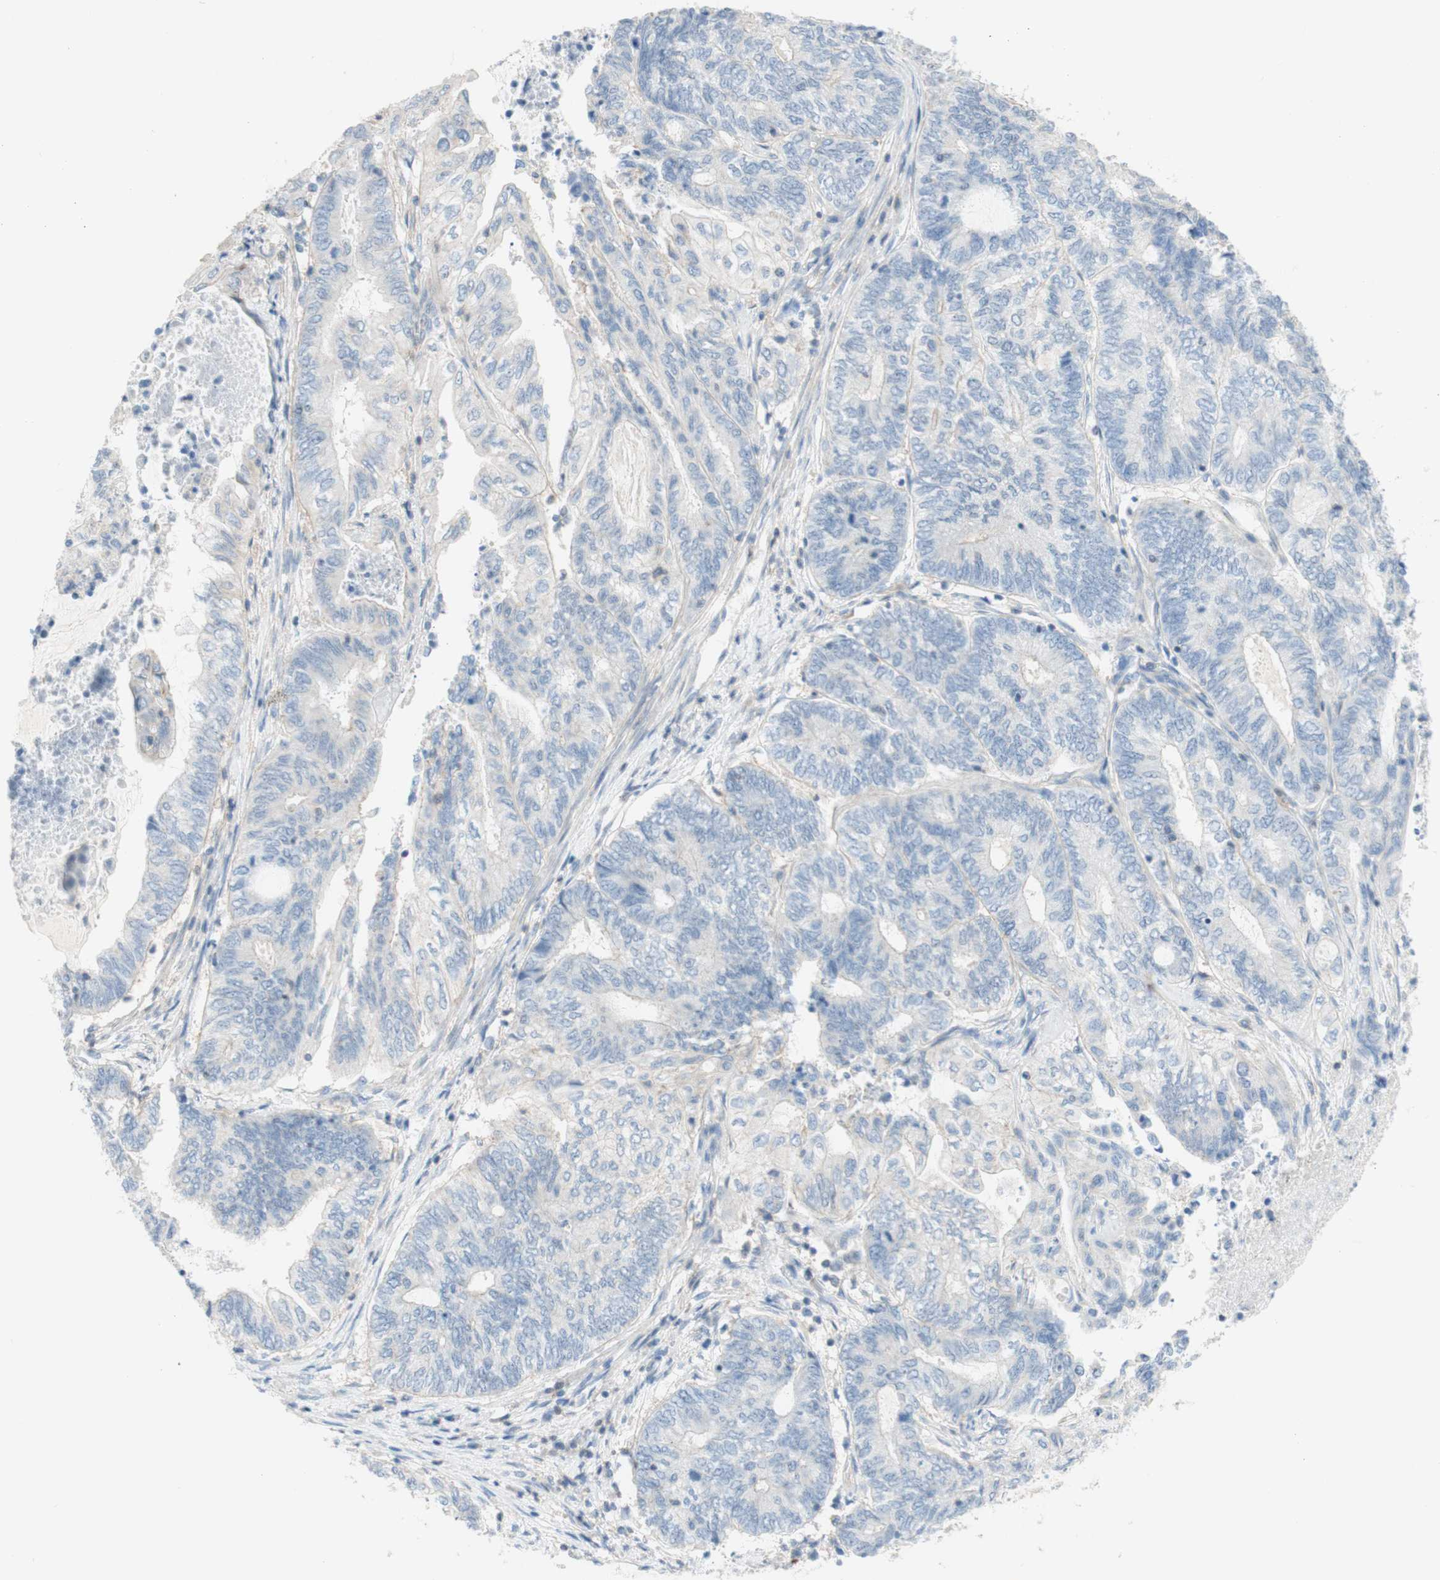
{"staining": {"intensity": "negative", "quantity": "none", "location": "none"}, "tissue": "endometrial cancer", "cell_type": "Tumor cells", "image_type": "cancer", "snomed": [{"axis": "morphology", "description": "Adenocarcinoma, NOS"}, {"axis": "topography", "description": "Uterus"}, {"axis": "topography", "description": "Endometrium"}], "caption": "Histopathology image shows no protein staining in tumor cells of adenocarcinoma (endometrial) tissue. (Brightfield microscopy of DAB (3,3'-diaminobenzidine) immunohistochemistry (IHC) at high magnification).", "gene": "POU2AF1", "patient": {"sex": "female", "age": 70}}